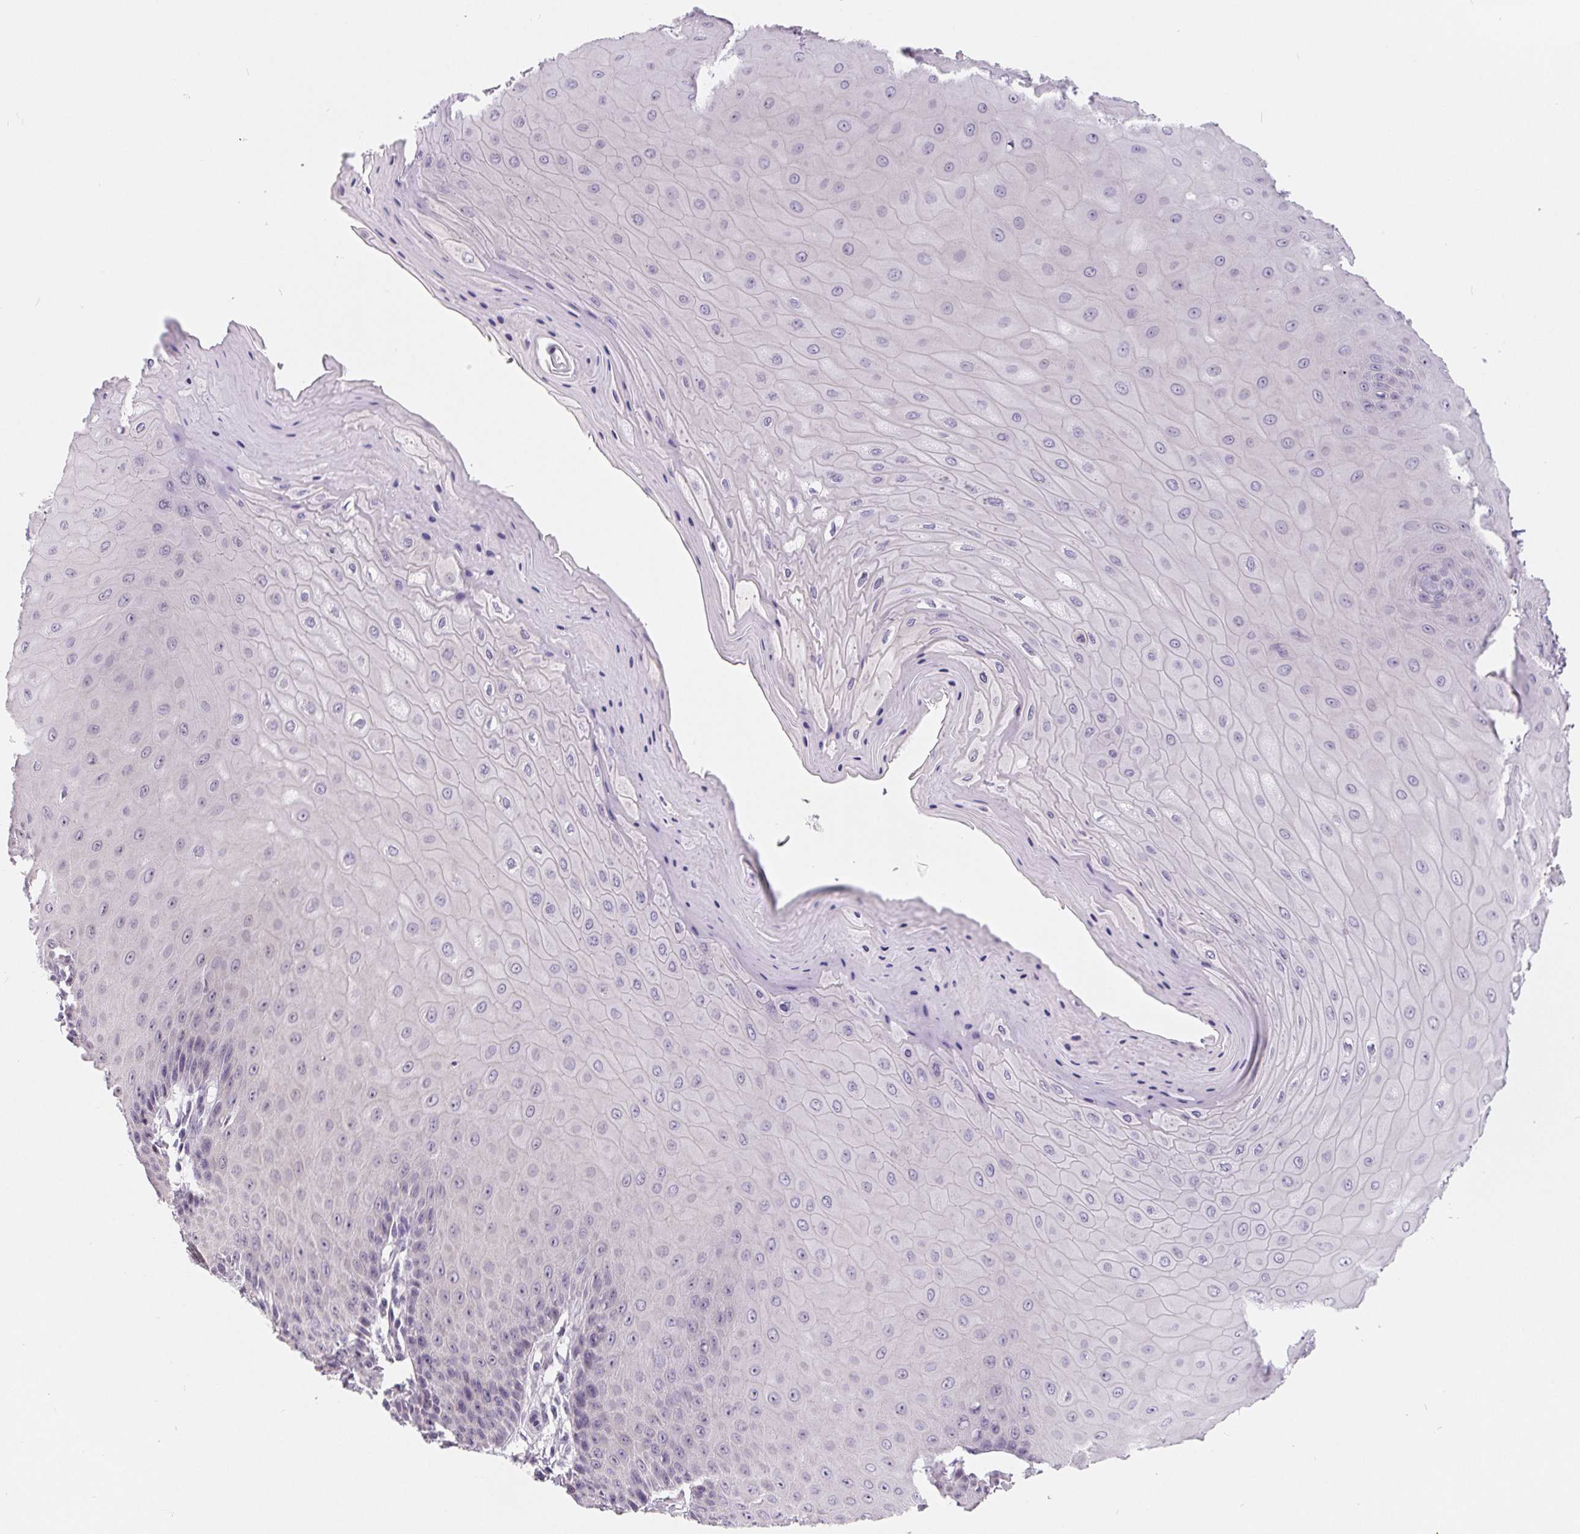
{"staining": {"intensity": "moderate", "quantity": "<25%", "location": "nuclear"}, "tissue": "vagina", "cell_type": "Squamous epithelial cells", "image_type": "normal", "snomed": [{"axis": "morphology", "description": "Normal tissue, NOS"}, {"axis": "topography", "description": "Vagina"}], "caption": "Vagina stained with immunohistochemistry (IHC) shows moderate nuclear staining in approximately <25% of squamous epithelial cells. The protein is stained brown, and the nuclei are stained in blue (DAB IHC with brightfield microscopy, high magnification).", "gene": "LCA5L", "patient": {"sex": "female", "age": 83}}